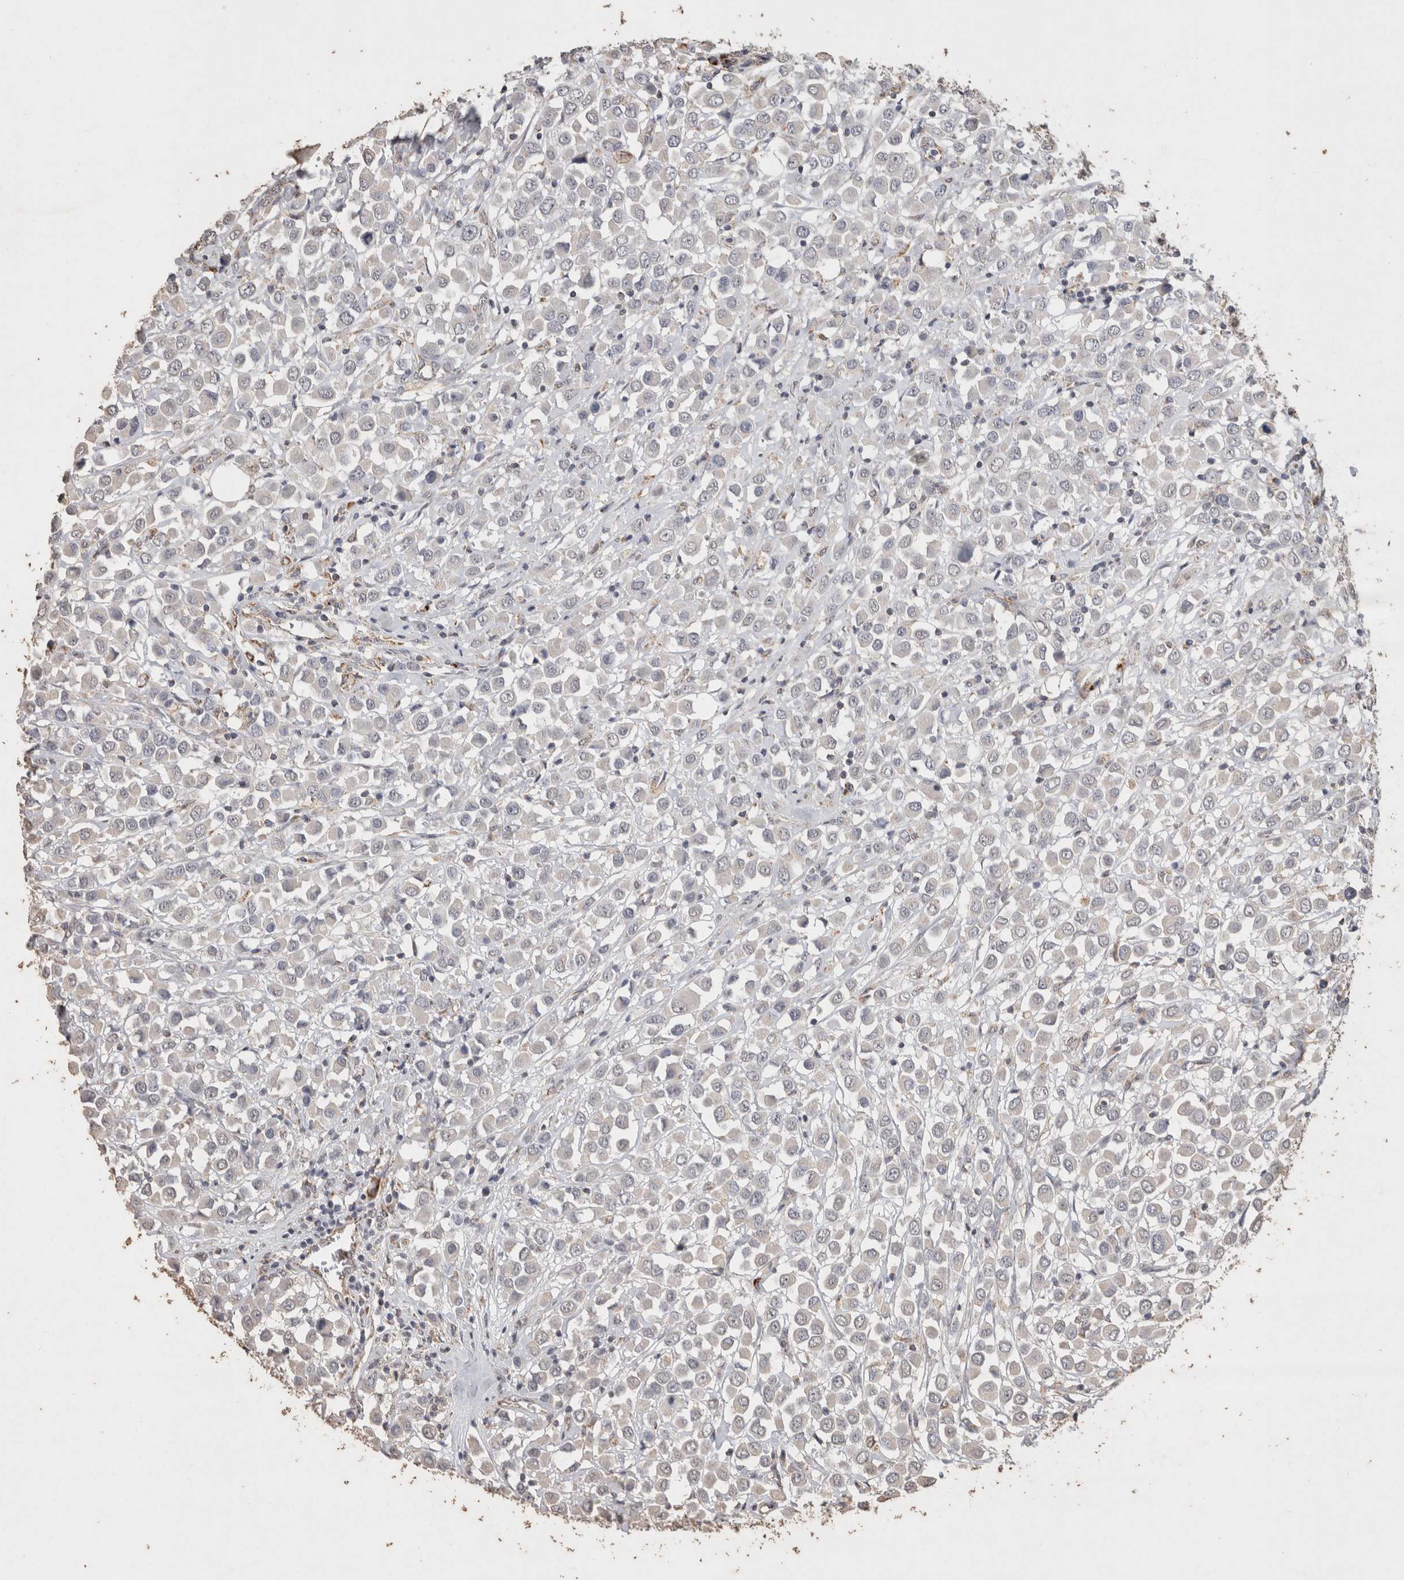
{"staining": {"intensity": "negative", "quantity": "none", "location": "none"}, "tissue": "breast cancer", "cell_type": "Tumor cells", "image_type": "cancer", "snomed": [{"axis": "morphology", "description": "Duct carcinoma"}, {"axis": "topography", "description": "Breast"}], "caption": "This is an immunohistochemistry (IHC) photomicrograph of human invasive ductal carcinoma (breast). There is no staining in tumor cells.", "gene": "ACADM", "patient": {"sex": "female", "age": 61}}